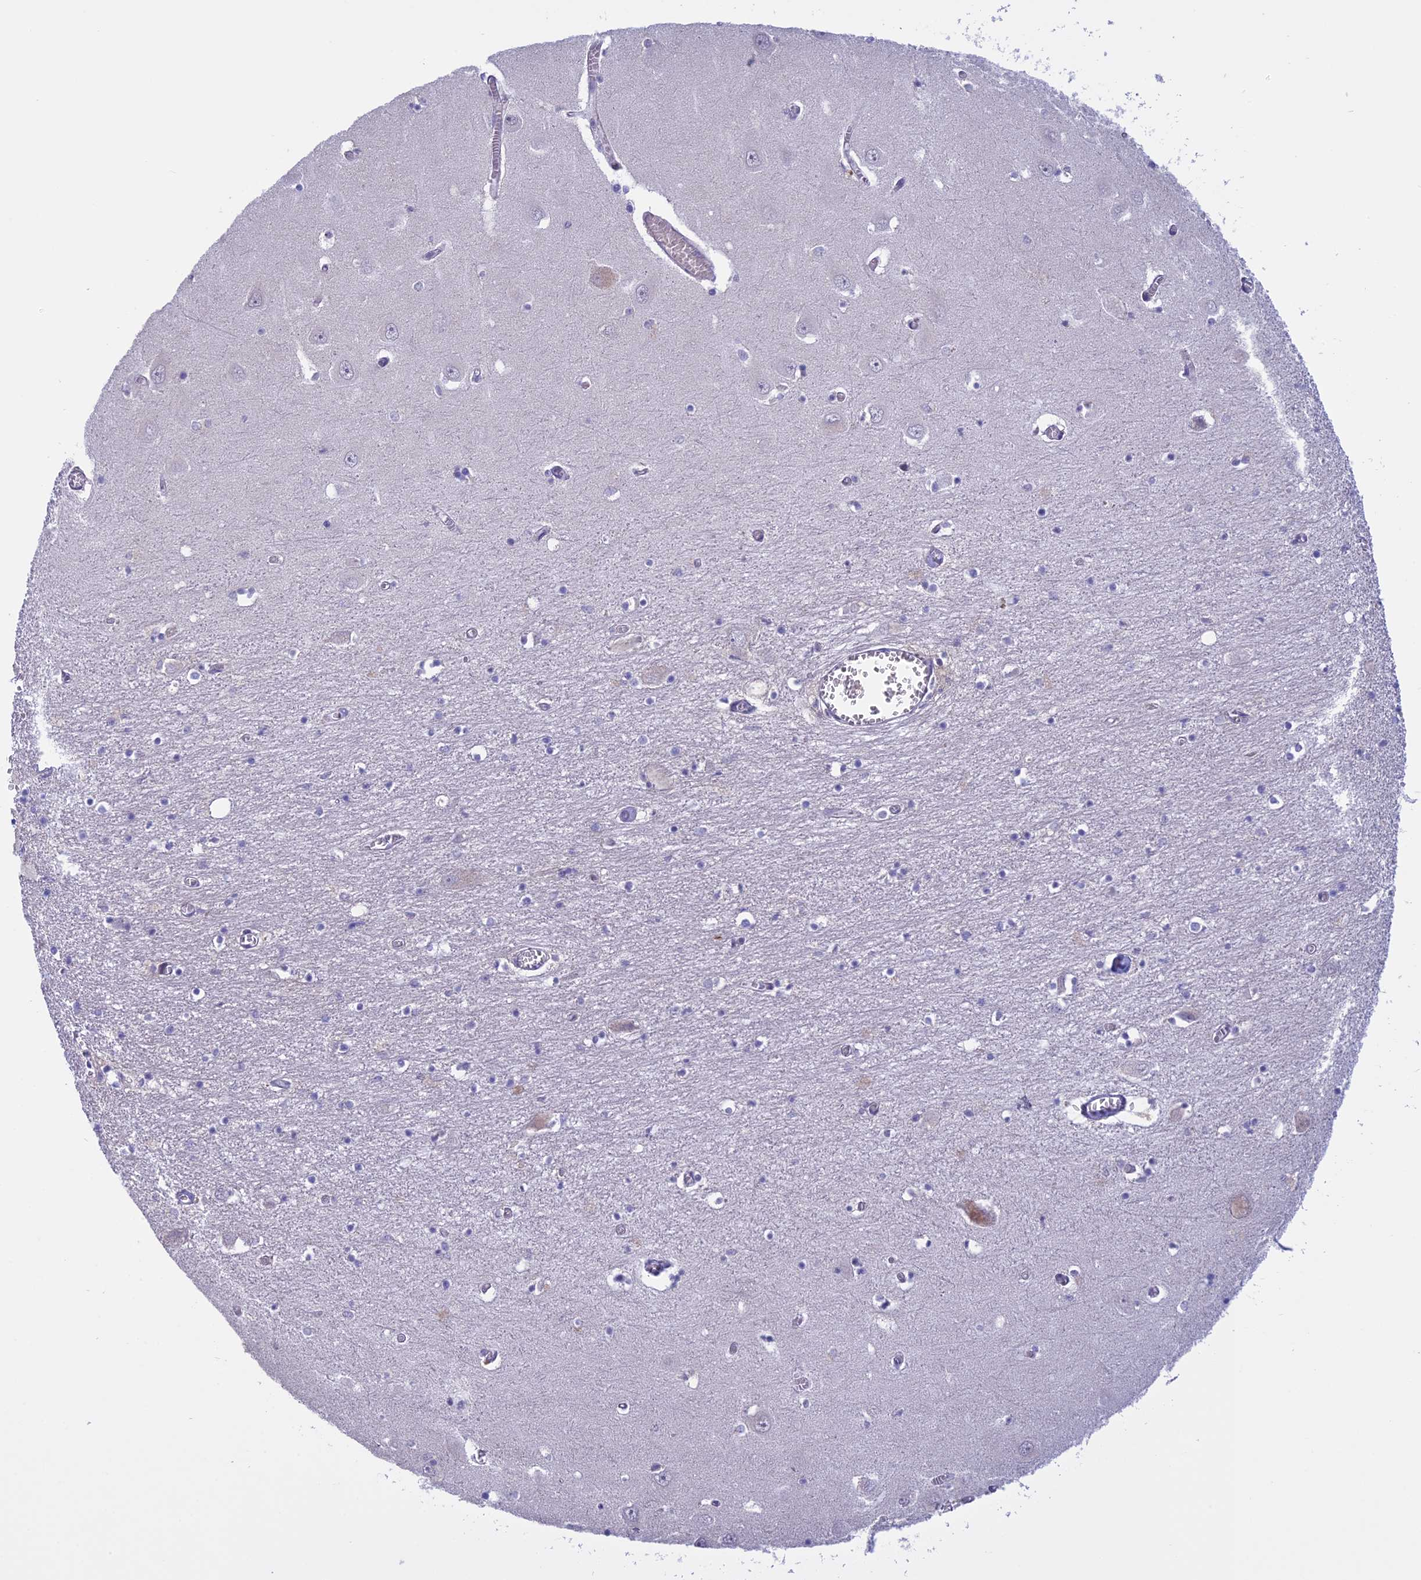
{"staining": {"intensity": "negative", "quantity": "none", "location": "none"}, "tissue": "hippocampus", "cell_type": "Glial cells", "image_type": "normal", "snomed": [{"axis": "morphology", "description": "Normal tissue, NOS"}, {"axis": "topography", "description": "Hippocampus"}], "caption": "Immunohistochemistry (IHC) micrograph of unremarkable hippocampus stained for a protein (brown), which demonstrates no positivity in glial cells.", "gene": "CORO2A", "patient": {"sex": "male", "age": 70}}